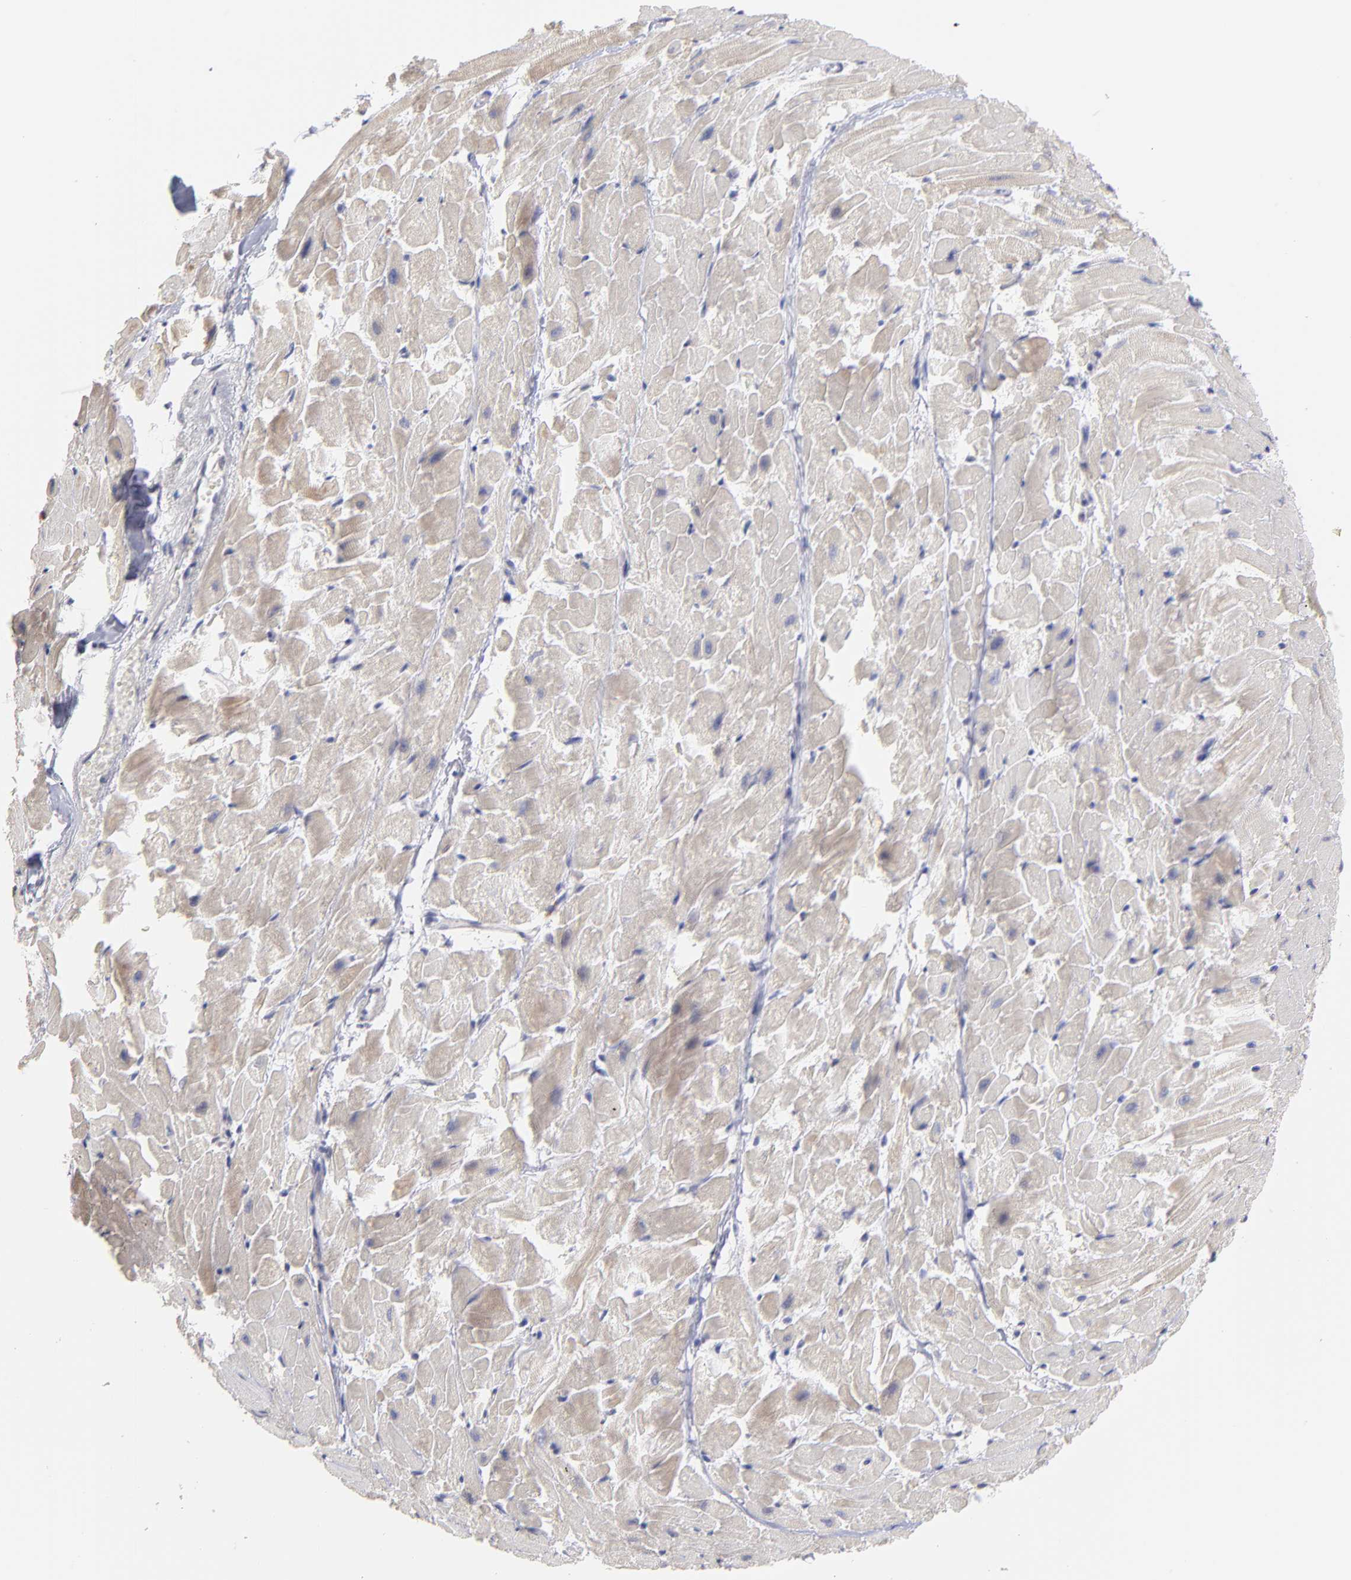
{"staining": {"intensity": "negative", "quantity": "none", "location": "none"}, "tissue": "heart muscle", "cell_type": "Cardiomyocytes", "image_type": "normal", "snomed": [{"axis": "morphology", "description": "Normal tissue, NOS"}, {"axis": "topography", "description": "Heart"}], "caption": "Immunohistochemistry (IHC) of benign heart muscle displays no staining in cardiomyocytes.", "gene": "OAS1", "patient": {"sex": "female", "age": 19}}